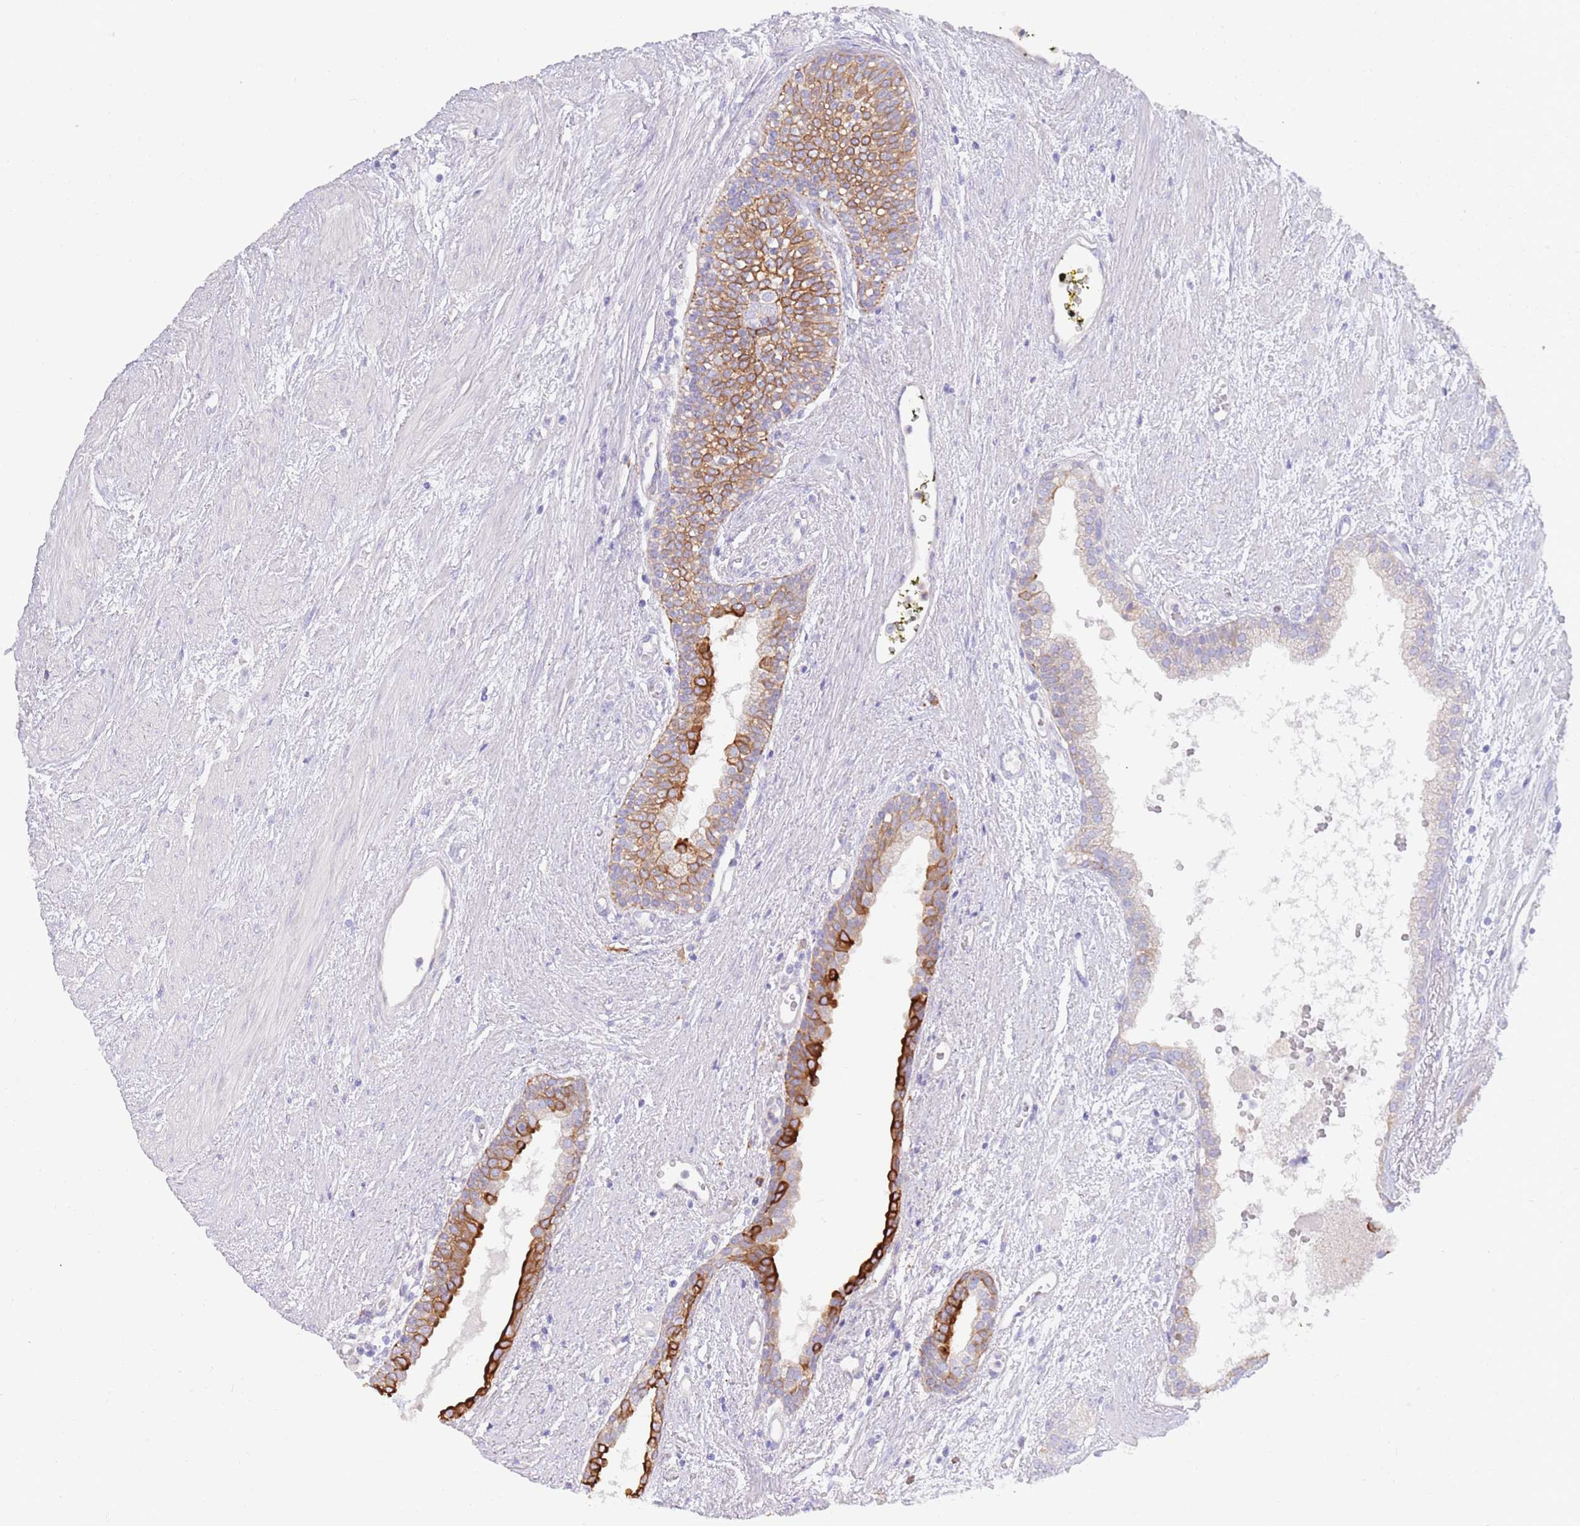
{"staining": {"intensity": "strong", "quantity": "<25%", "location": "cytoplasmic/membranous"}, "tissue": "prostate cancer", "cell_type": "Tumor cells", "image_type": "cancer", "snomed": [{"axis": "morphology", "description": "Adenocarcinoma, High grade"}, {"axis": "topography", "description": "Prostate"}], "caption": "Immunohistochemistry (IHC) micrograph of neoplastic tissue: prostate cancer (adenocarcinoma (high-grade)) stained using IHC exhibits medium levels of strong protein expression localized specifically in the cytoplasmic/membranous of tumor cells, appearing as a cytoplasmic/membranous brown color.", "gene": "CCDC149", "patient": {"sex": "male", "age": 71}}